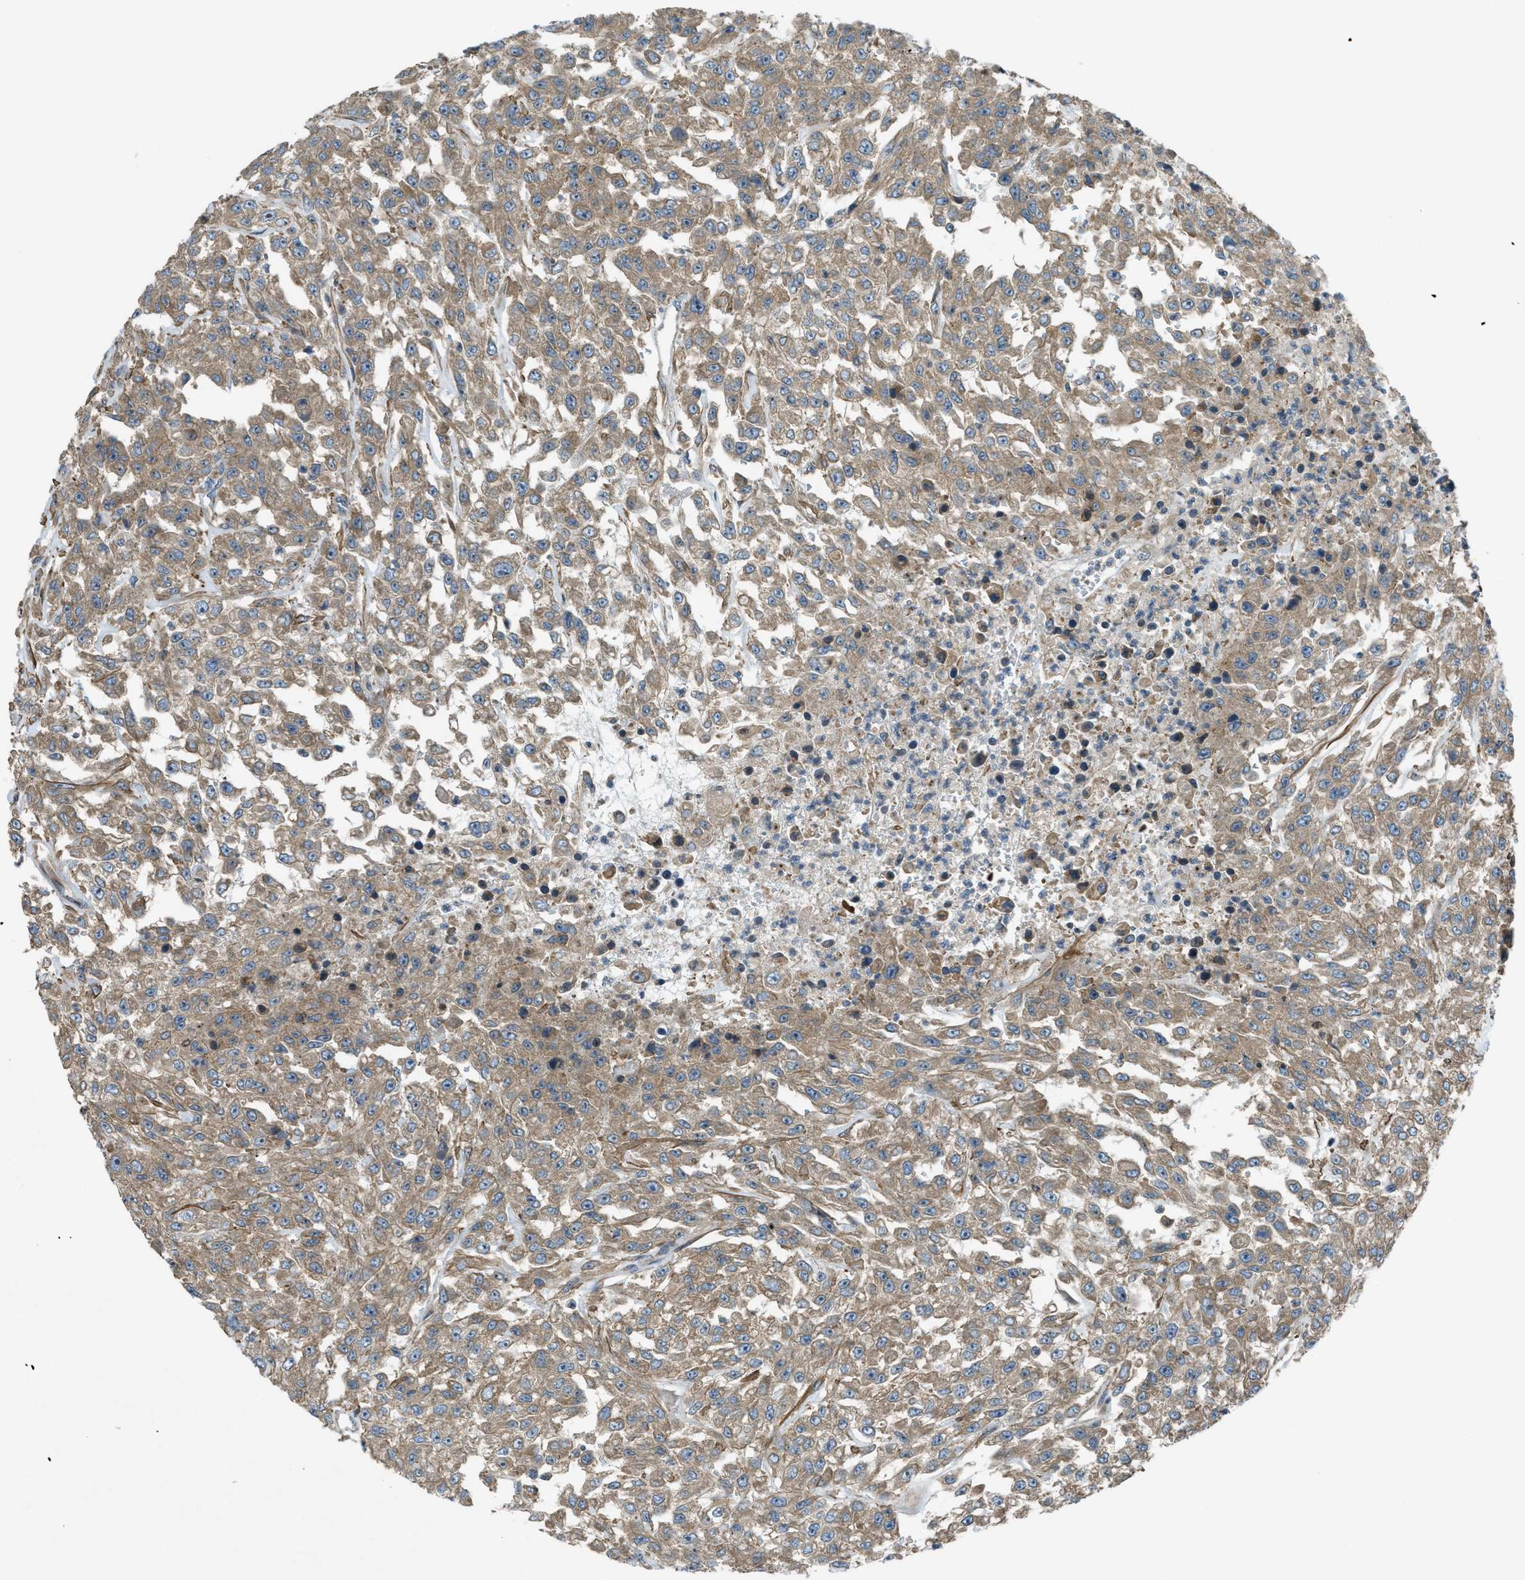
{"staining": {"intensity": "moderate", "quantity": ">75%", "location": "cytoplasmic/membranous"}, "tissue": "urothelial cancer", "cell_type": "Tumor cells", "image_type": "cancer", "snomed": [{"axis": "morphology", "description": "Urothelial carcinoma, High grade"}, {"axis": "topography", "description": "Urinary bladder"}], "caption": "The photomicrograph exhibits staining of high-grade urothelial carcinoma, revealing moderate cytoplasmic/membranous protein expression (brown color) within tumor cells.", "gene": "VEZT", "patient": {"sex": "male", "age": 46}}